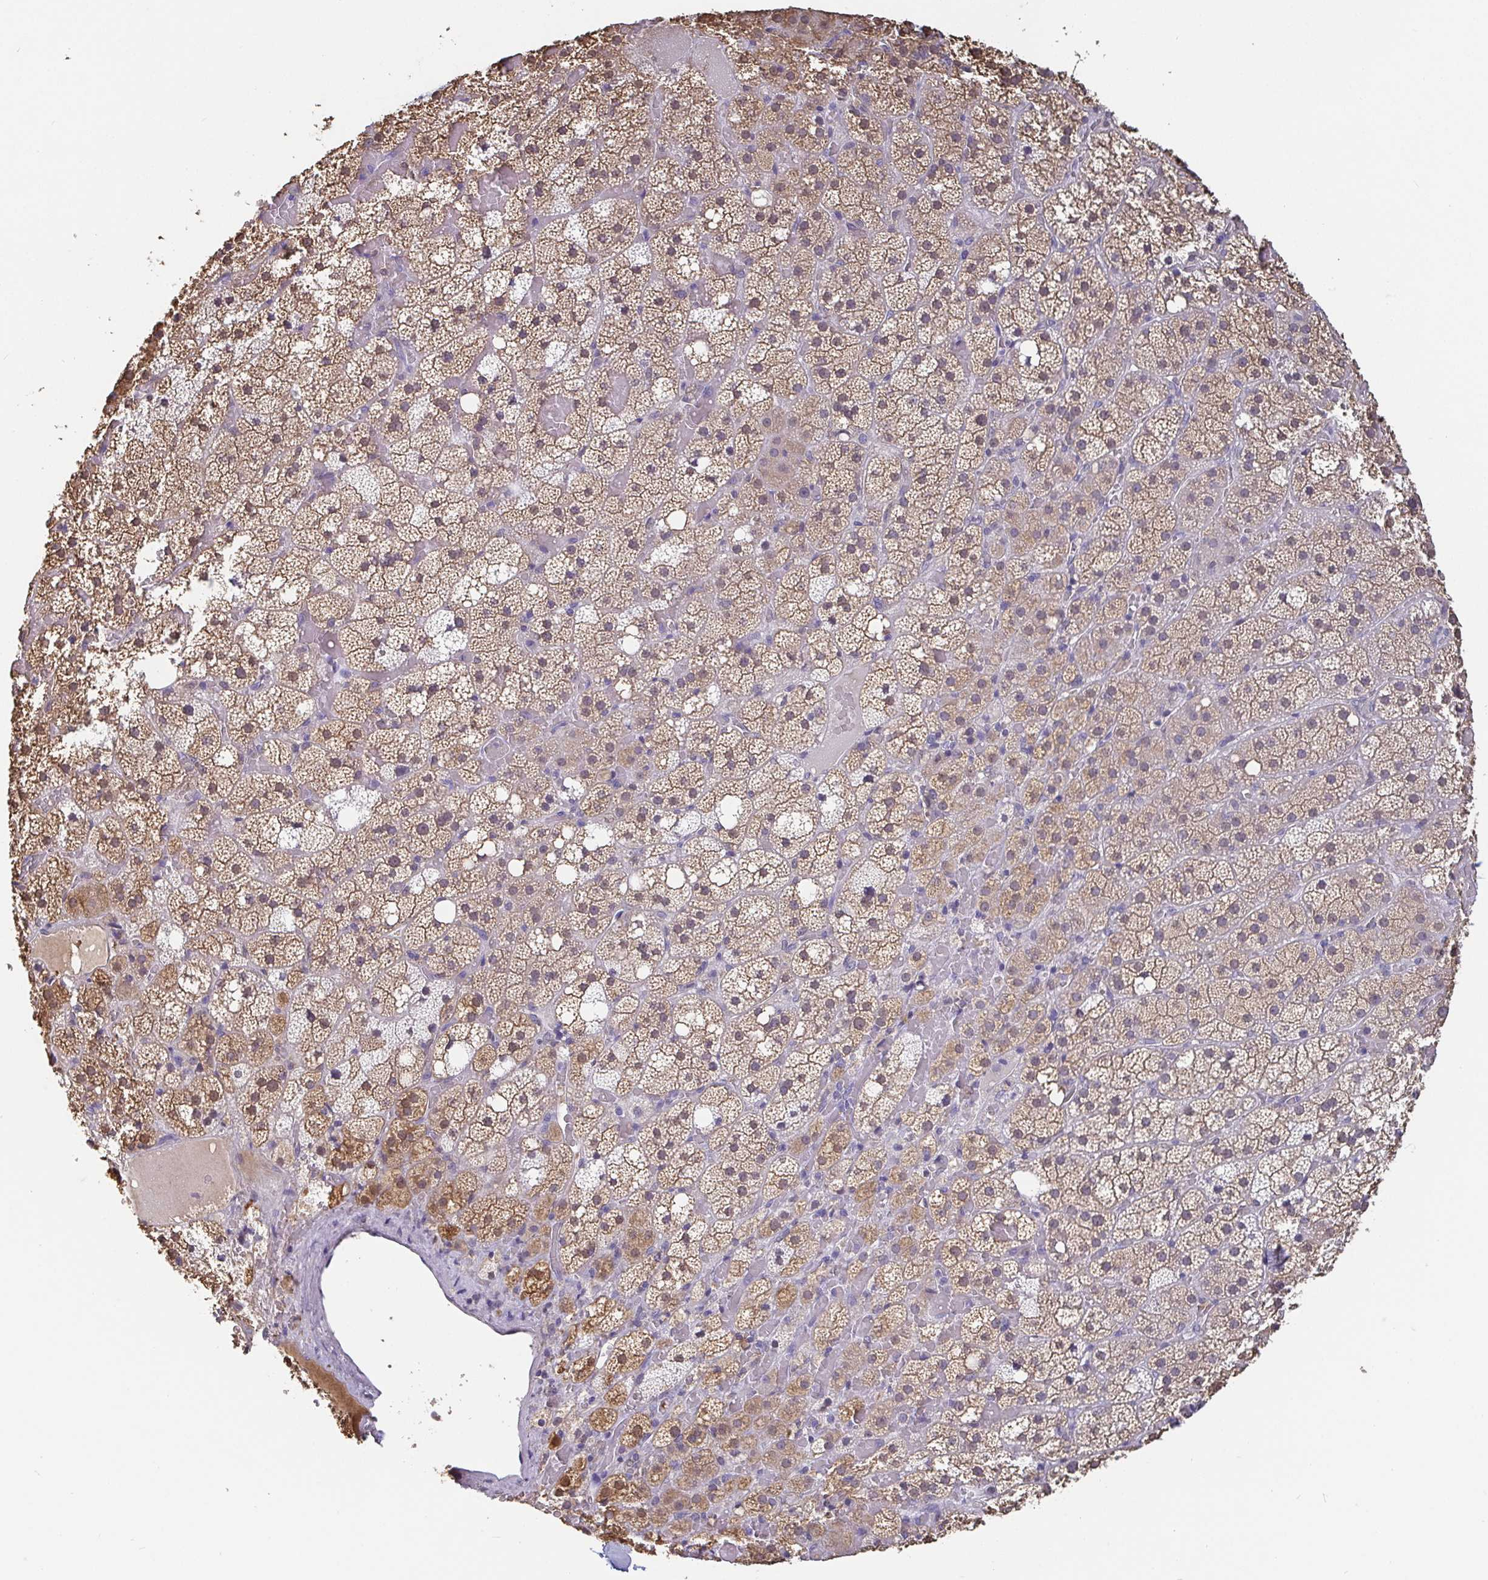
{"staining": {"intensity": "moderate", "quantity": ">75%", "location": "cytoplasmic/membranous"}, "tissue": "adrenal gland", "cell_type": "Glandular cells", "image_type": "normal", "snomed": [{"axis": "morphology", "description": "Normal tissue, NOS"}, {"axis": "topography", "description": "Adrenal gland"}], "caption": "High-power microscopy captured an immunohistochemistry (IHC) histopathology image of benign adrenal gland, revealing moderate cytoplasmic/membranous positivity in approximately >75% of glandular cells. (DAB (3,3'-diaminobenzidine) IHC, brown staining for protein, blue staining for nuclei).", "gene": "IDH1", "patient": {"sex": "male", "age": 53}}